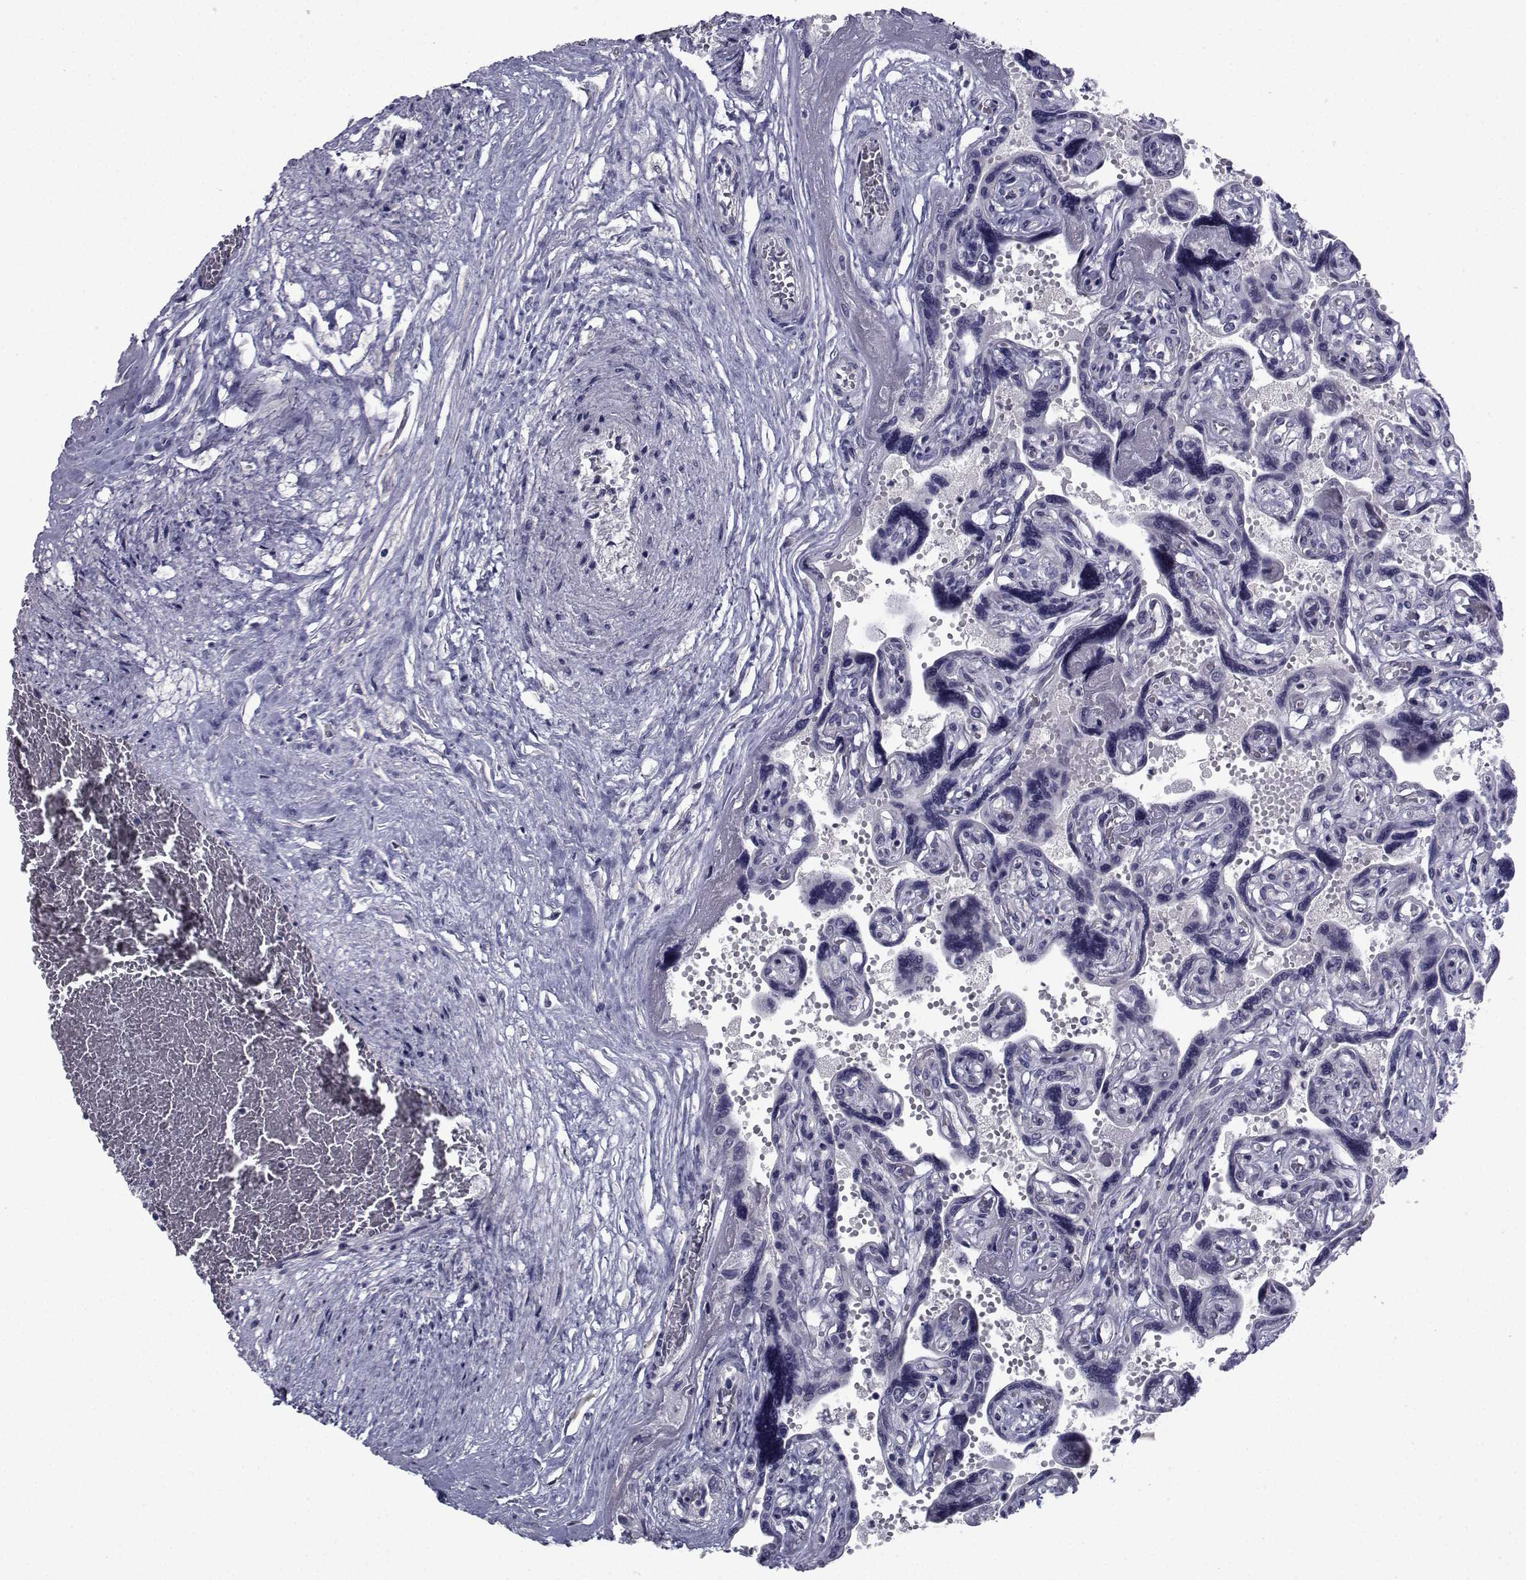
{"staining": {"intensity": "negative", "quantity": "none", "location": "none"}, "tissue": "placenta", "cell_type": "Decidual cells", "image_type": "normal", "snomed": [{"axis": "morphology", "description": "Normal tissue, NOS"}, {"axis": "topography", "description": "Placenta"}], "caption": "DAB (3,3'-diaminobenzidine) immunohistochemical staining of unremarkable human placenta shows no significant expression in decidual cells. The staining is performed using DAB (3,3'-diaminobenzidine) brown chromogen with nuclei counter-stained in using hematoxylin.", "gene": "CHRNA1", "patient": {"sex": "female", "age": 32}}